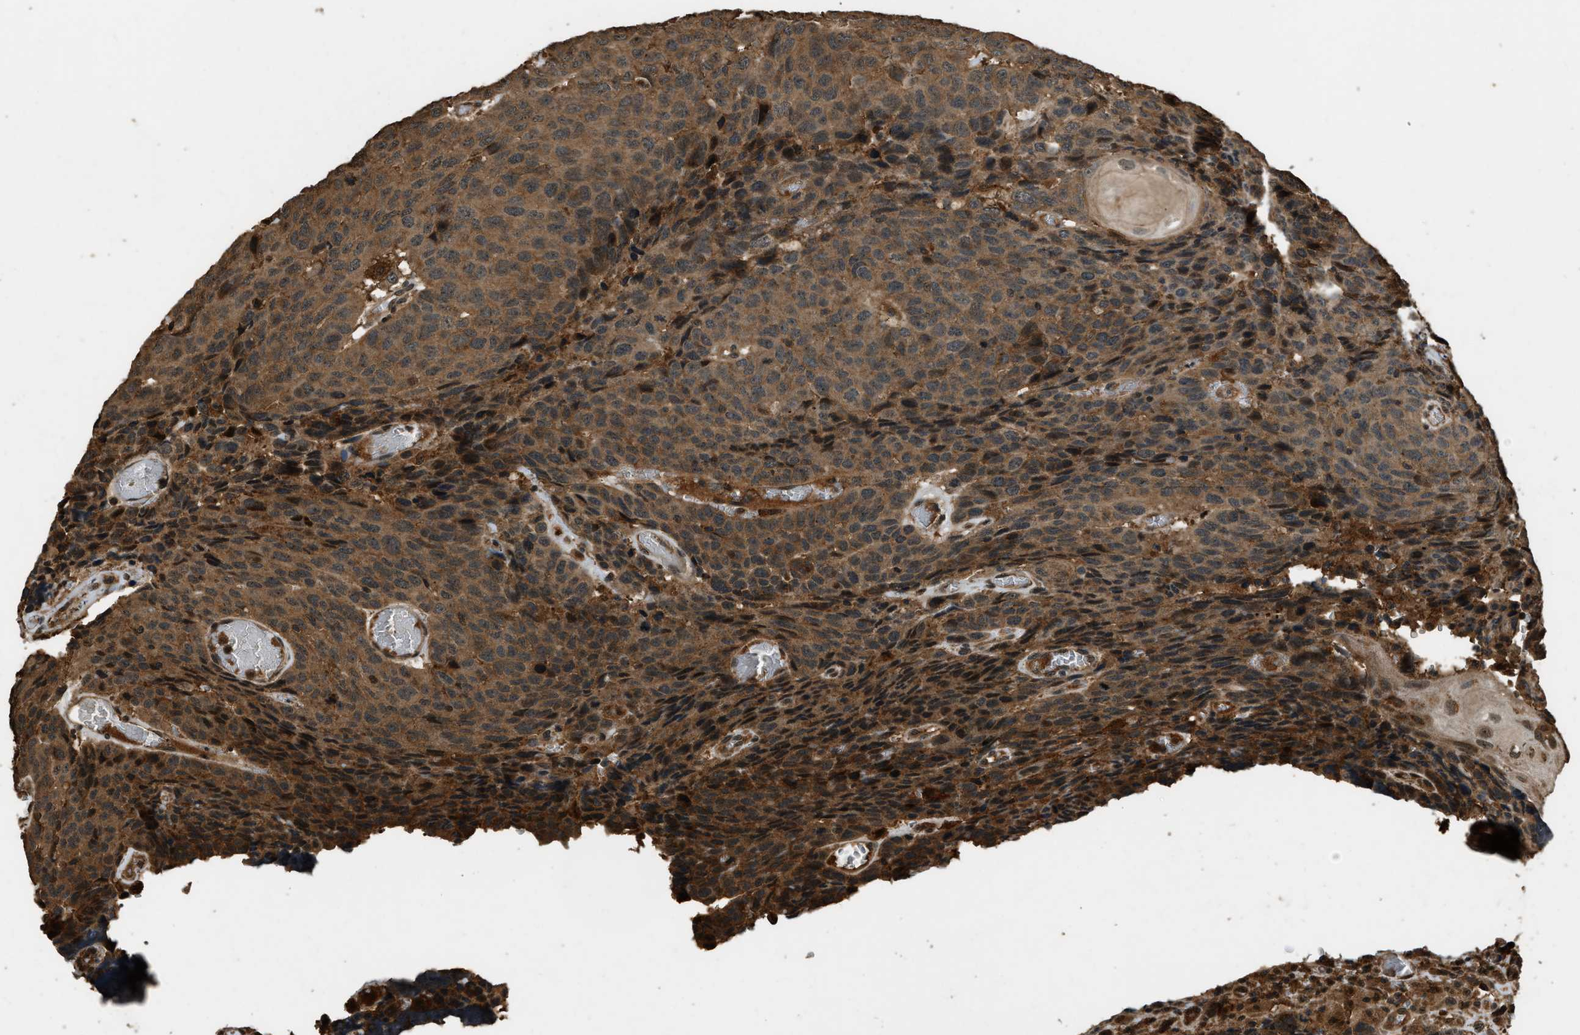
{"staining": {"intensity": "moderate", "quantity": ">75%", "location": "cytoplasmic/membranous"}, "tissue": "head and neck cancer", "cell_type": "Tumor cells", "image_type": "cancer", "snomed": [{"axis": "morphology", "description": "Squamous cell carcinoma, NOS"}, {"axis": "topography", "description": "Head-Neck"}], "caption": "Squamous cell carcinoma (head and neck) stained for a protein displays moderate cytoplasmic/membranous positivity in tumor cells.", "gene": "RAP2A", "patient": {"sex": "male", "age": 66}}